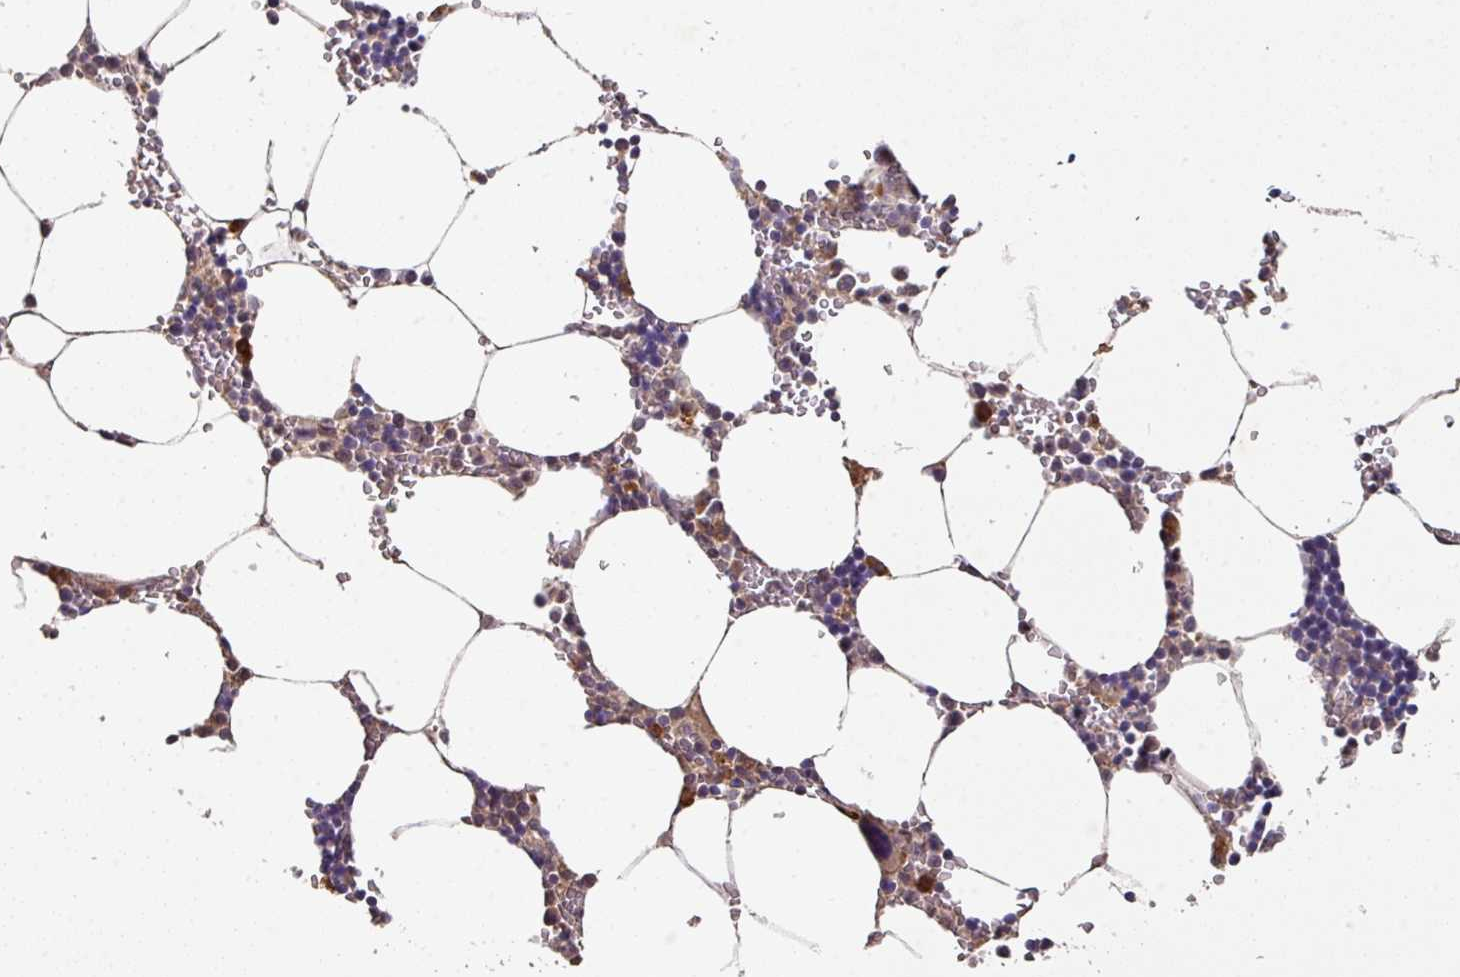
{"staining": {"intensity": "strong", "quantity": "<25%", "location": "cytoplasmic/membranous"}, "tissue": "bone marrow", "cell_type": "Hematopoietic cells", "image_type": "normal", "snomed": [{"axis": "morphology", "description": "Normal tissue, NOS"}, {"axis": "topography", "description": "Bone marrow"}], "caption": "A micrograph showing strong cytoplasmic/membranous positivity in approximately <25% of hematopoietic cells in normal bone marrow, as visualized by brown immunohistochemical staining.", "gene": "ACVR2B", "patient": {"sex": "male", "age": 70}}